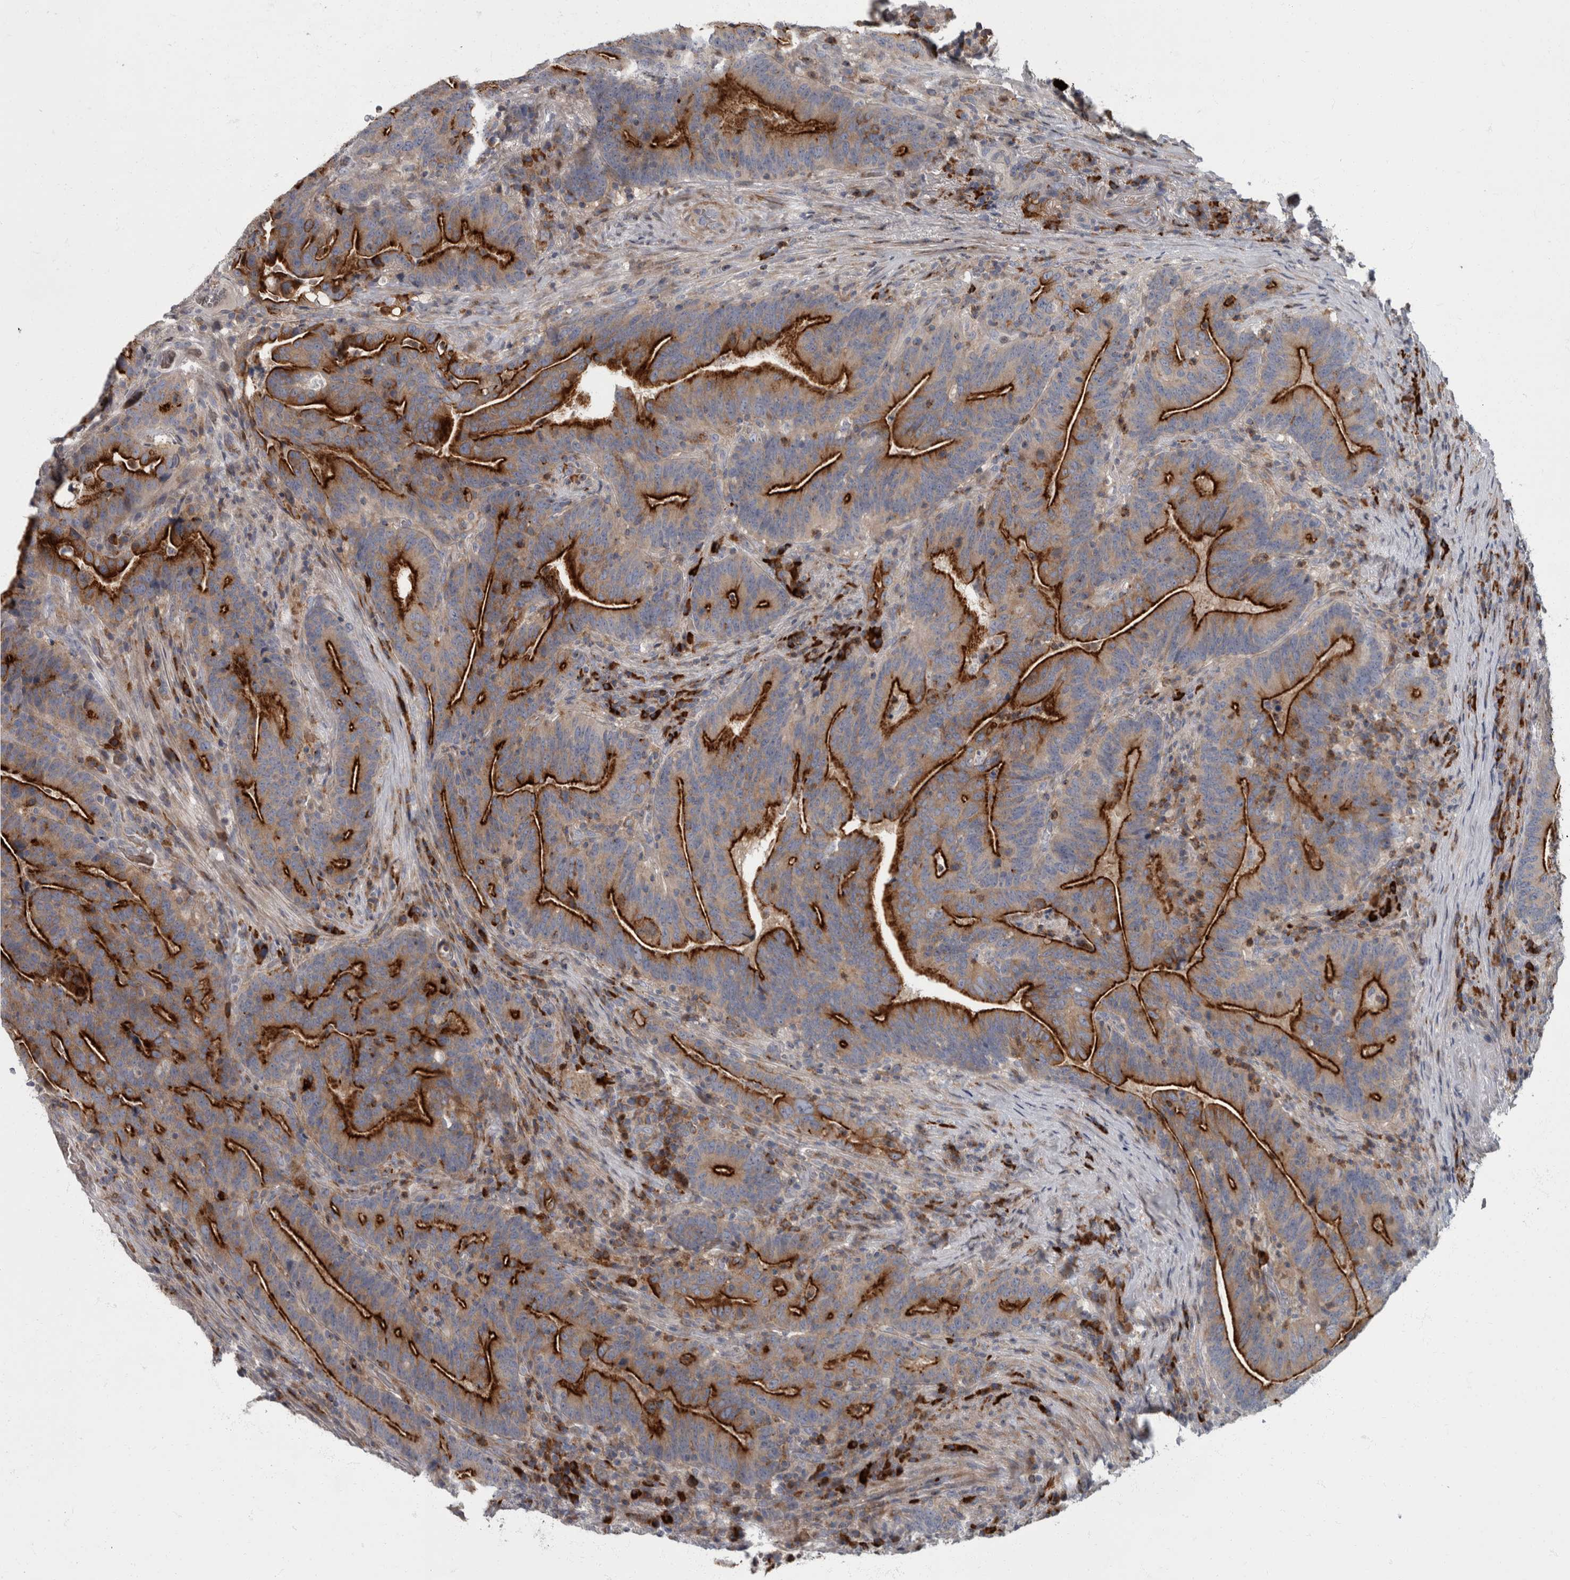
{"staining": {"intensity": "strong", "quantity": "<25%", "location": "cytoplasmic/membranous"}, "tissue": "colorectal cancer", "cell_type": "Tumor cells", "image_type": "cancer", "snomed": [{"axis": "morphology", "description": "Adenocarcinoma, NOS"}, {"axis": "topography", "description": "Colon"}], "caption": "This image demonstrates IHC staining of human colorectal adenocarcinoma, with medium strong cytoplasmic/membranous staining in approximately <25% of tumor cells.", "gene": "CDC42BPG", "patient": {"sex": "female", "age": 66}}